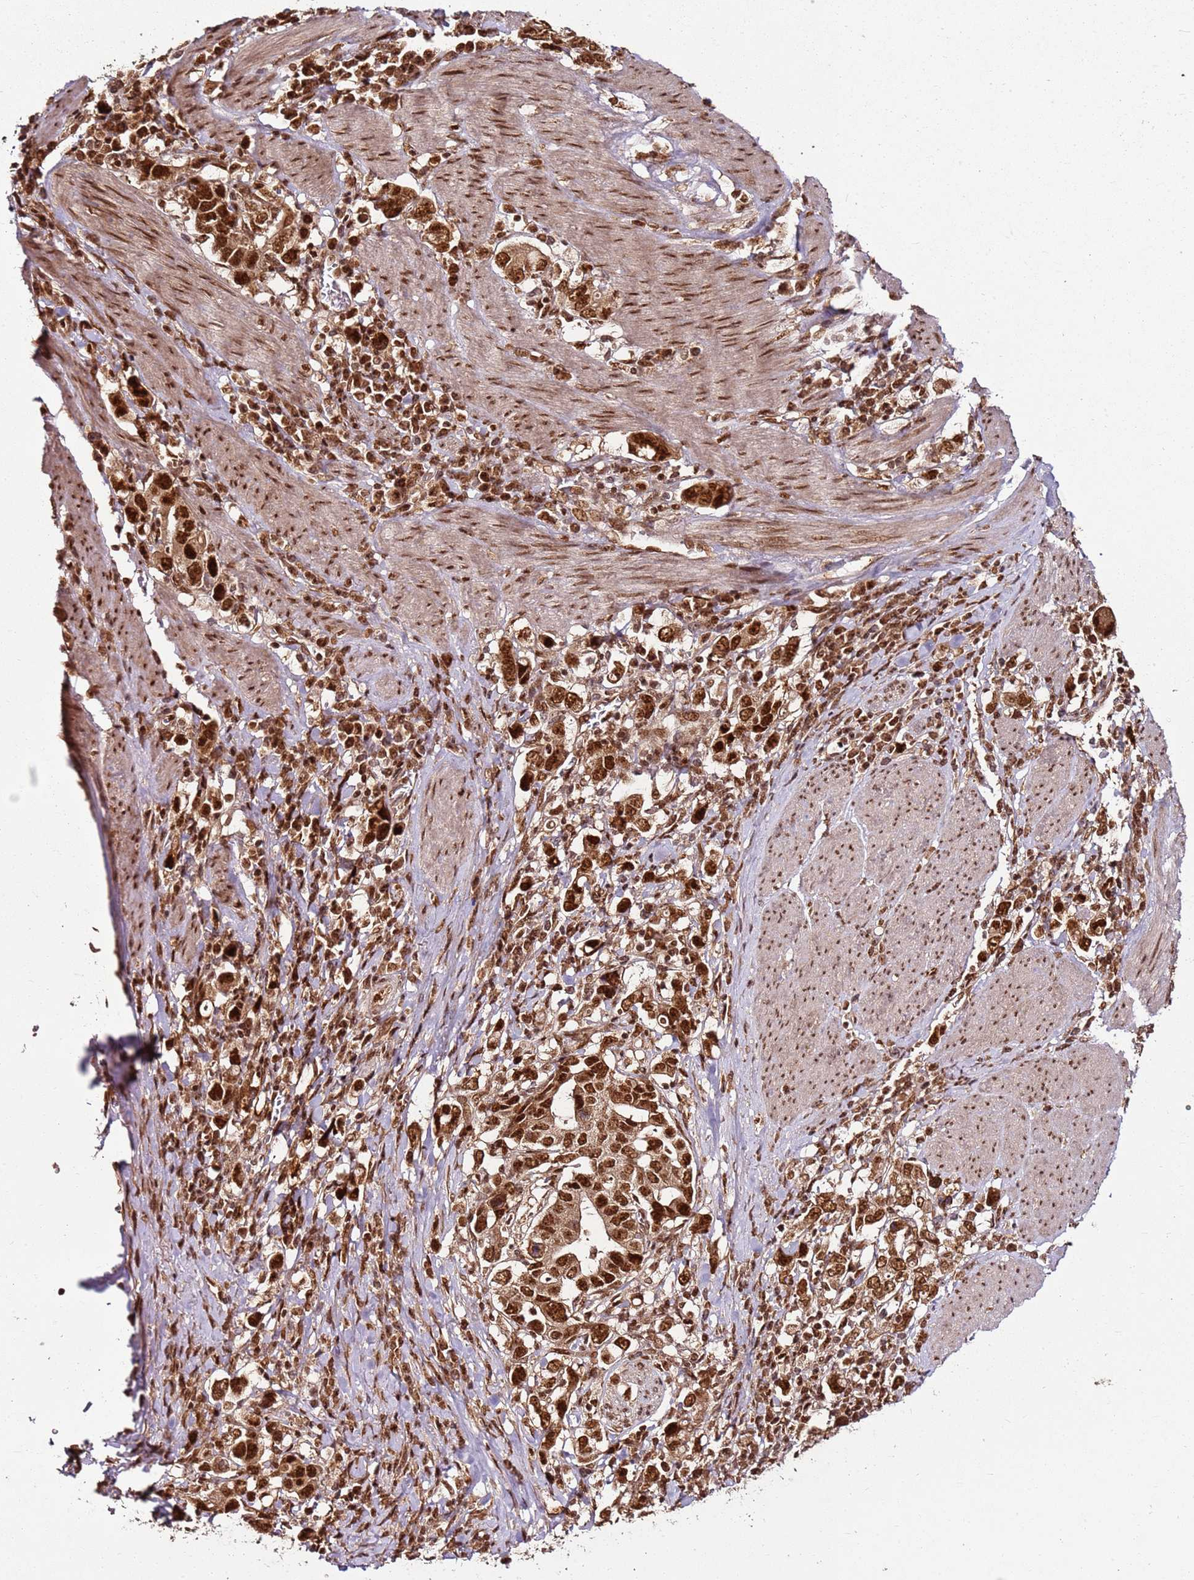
{"staining": {"intensity": "strong", "quantity": ">75%", "location": "nuclear"}, "tissue": "stomach cancer", "cell_type": "Tumor cells", "image_type": "cancer", "snomed": [{"axis": "morphology", "description": "Adenocarcinoma, NOS"}, {"axis": "topography", "description": "Stomach, upper"}, {"axis": "topography", "description": "Stomach"}], "caption": "Adenocarcinoma (stomach) stained with a brown dye demonstrates strong nuclear positive positivity in approximately >75% of tumor cells.", "gene": "XRN2", "patient": {"sex": "male", "age": 62}}